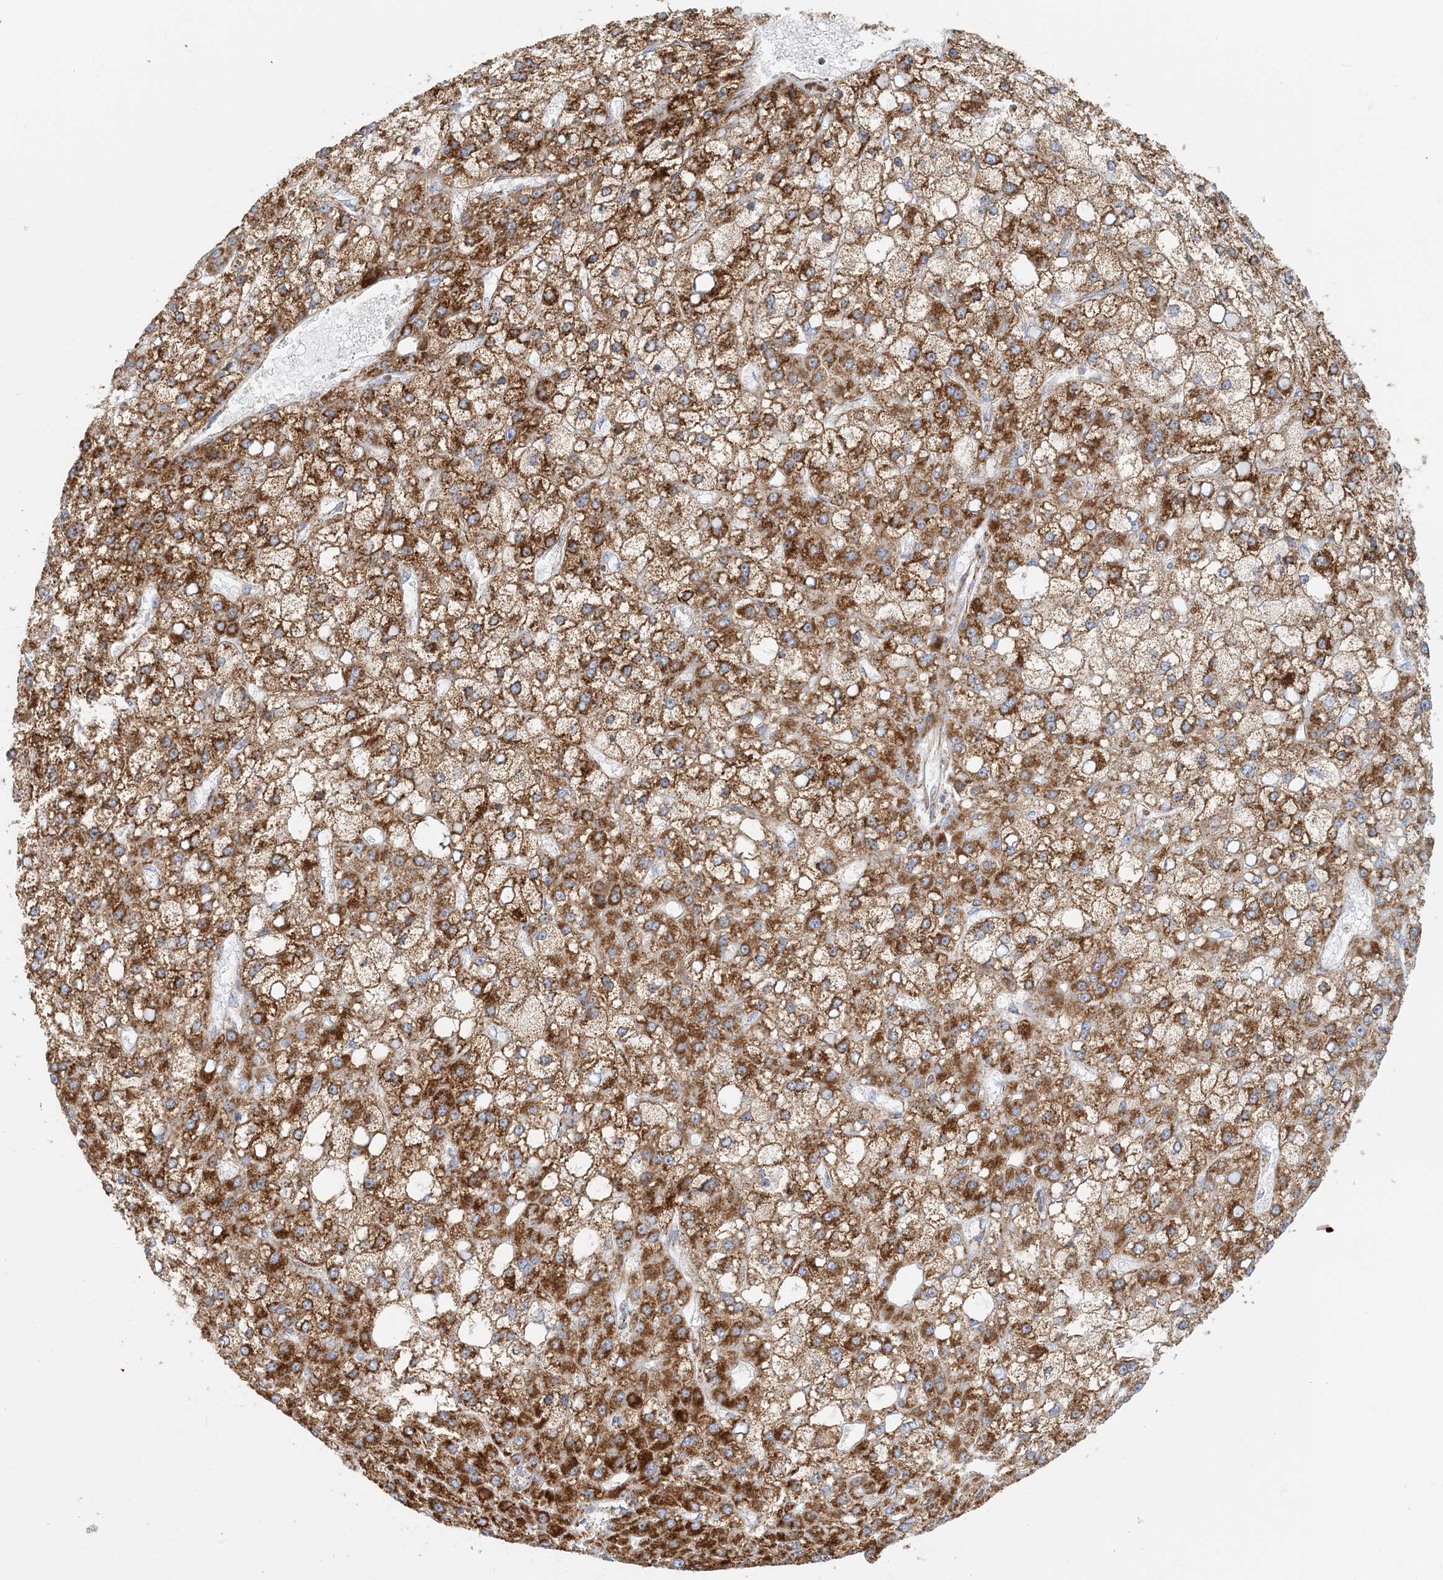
{"staining": {"intensity": "strong", "quantity": ">75%", "location": "cytoplasmic/membranous"}, "tissue": "liver cancer", "cell_type": "Tumor cells", "image_type": "cancer", "snomed": [{"axis": "morphology", "description": "Carcinoma, Hepatocellular, NOS"}, {"axis": "topography", "description": "Liver"}], "caption": "Liver hepatocellular carcinoma stained for a protein (brown) exhibits strong cytoplasmic/membranous positive expression in about >75% of tumor cells.", "gene": "COA3", "patient": {"sex": "male", "age": 67}}